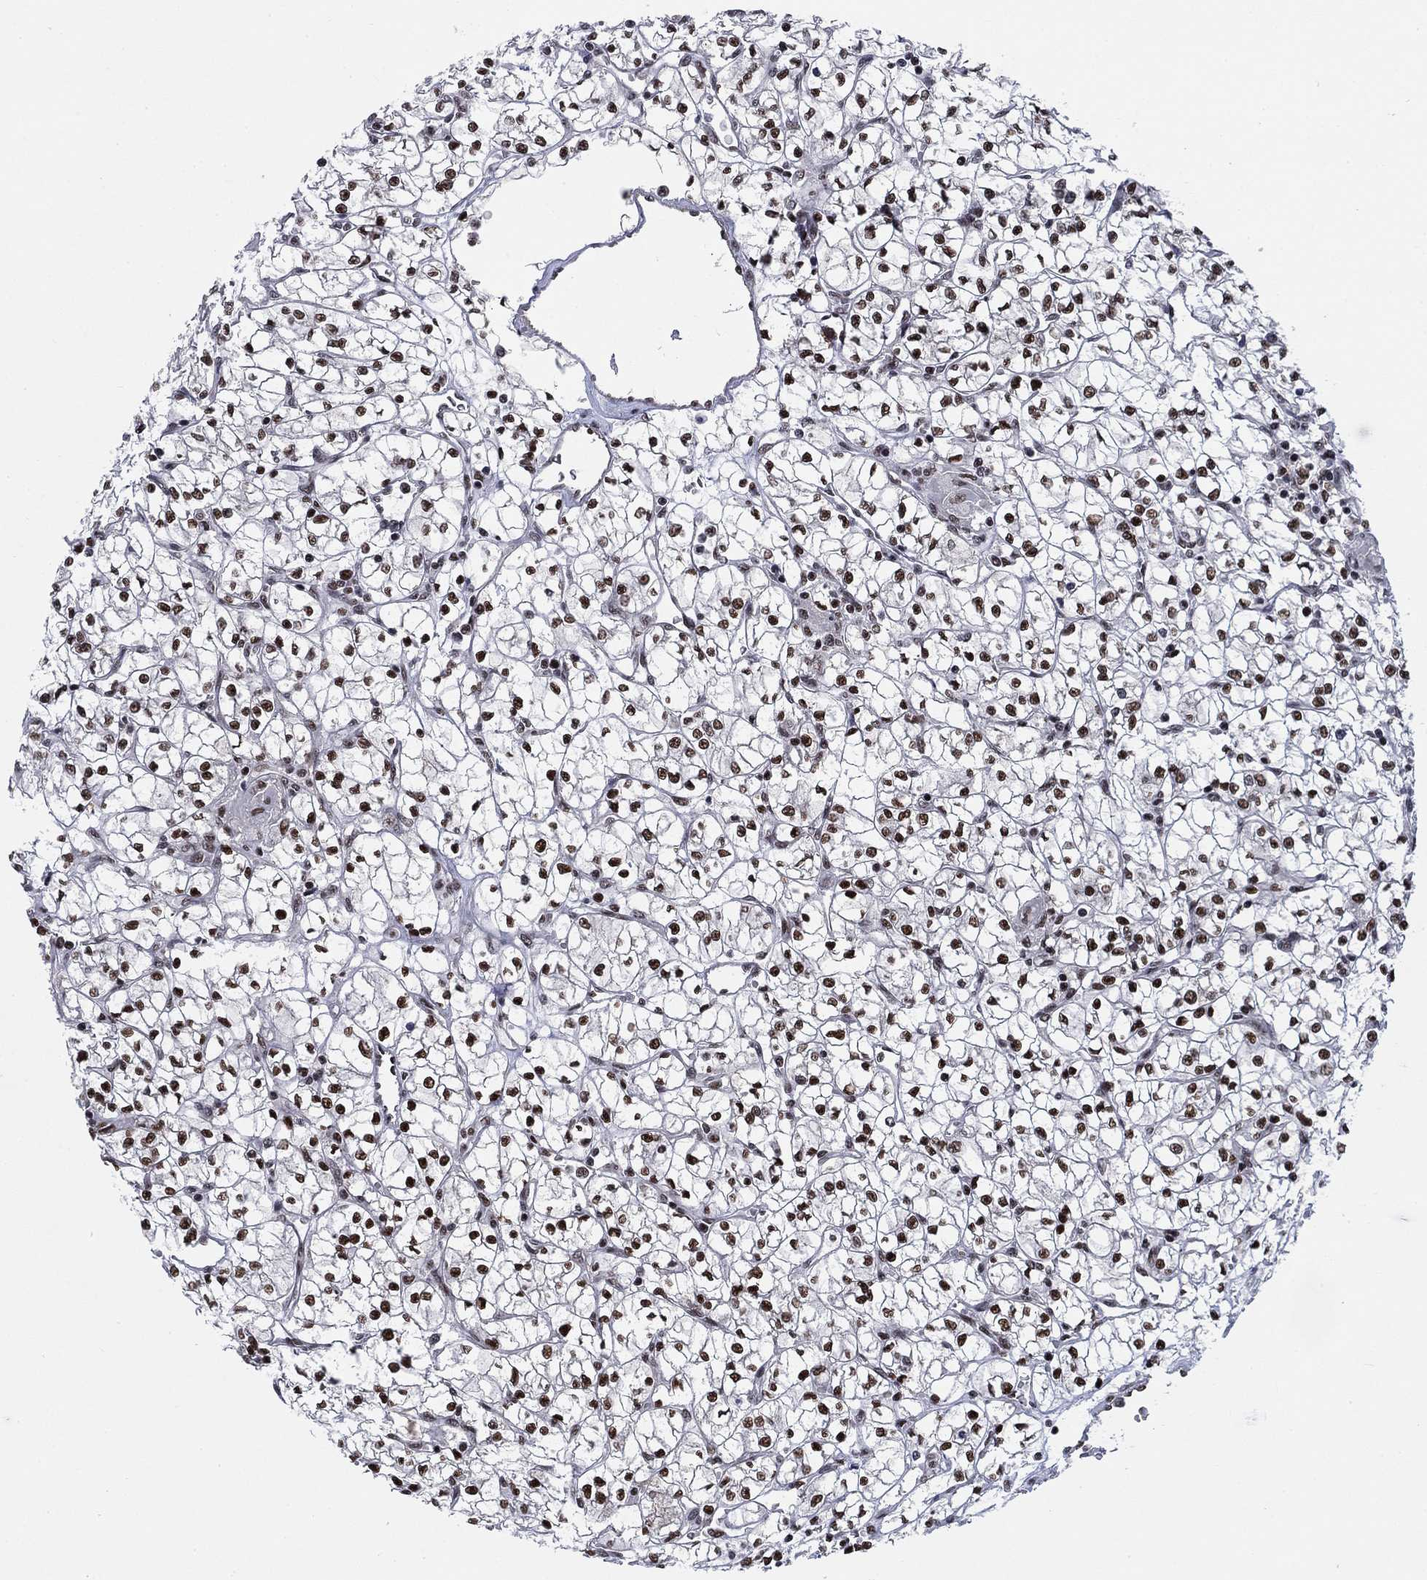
{"staining": {"intensity": "strong", "quantity": "25%-75%", "location": "nuclear"}, "tissue": "renal cancer", "cell_type": "Tumor cells", "image_type": "cancer", "snomed": [{"axis": "morphology", "description": "Adenocarcinoma, NOS"}, {"axis": "topography", "description": "Kidney"}], "caption": "A micrograph of renal adenocarcinoma stained for a protein exhibits strong nuclear brown staining in tumor cells. The protein is stained brown, and the nuclei are stained in blue (DAB (3,3'-diaminobenzidine) IHC with brightfield microscopy, high magnification).", "gene": "RPRD1B", "patient": {"sex": "female", "age": 64}}